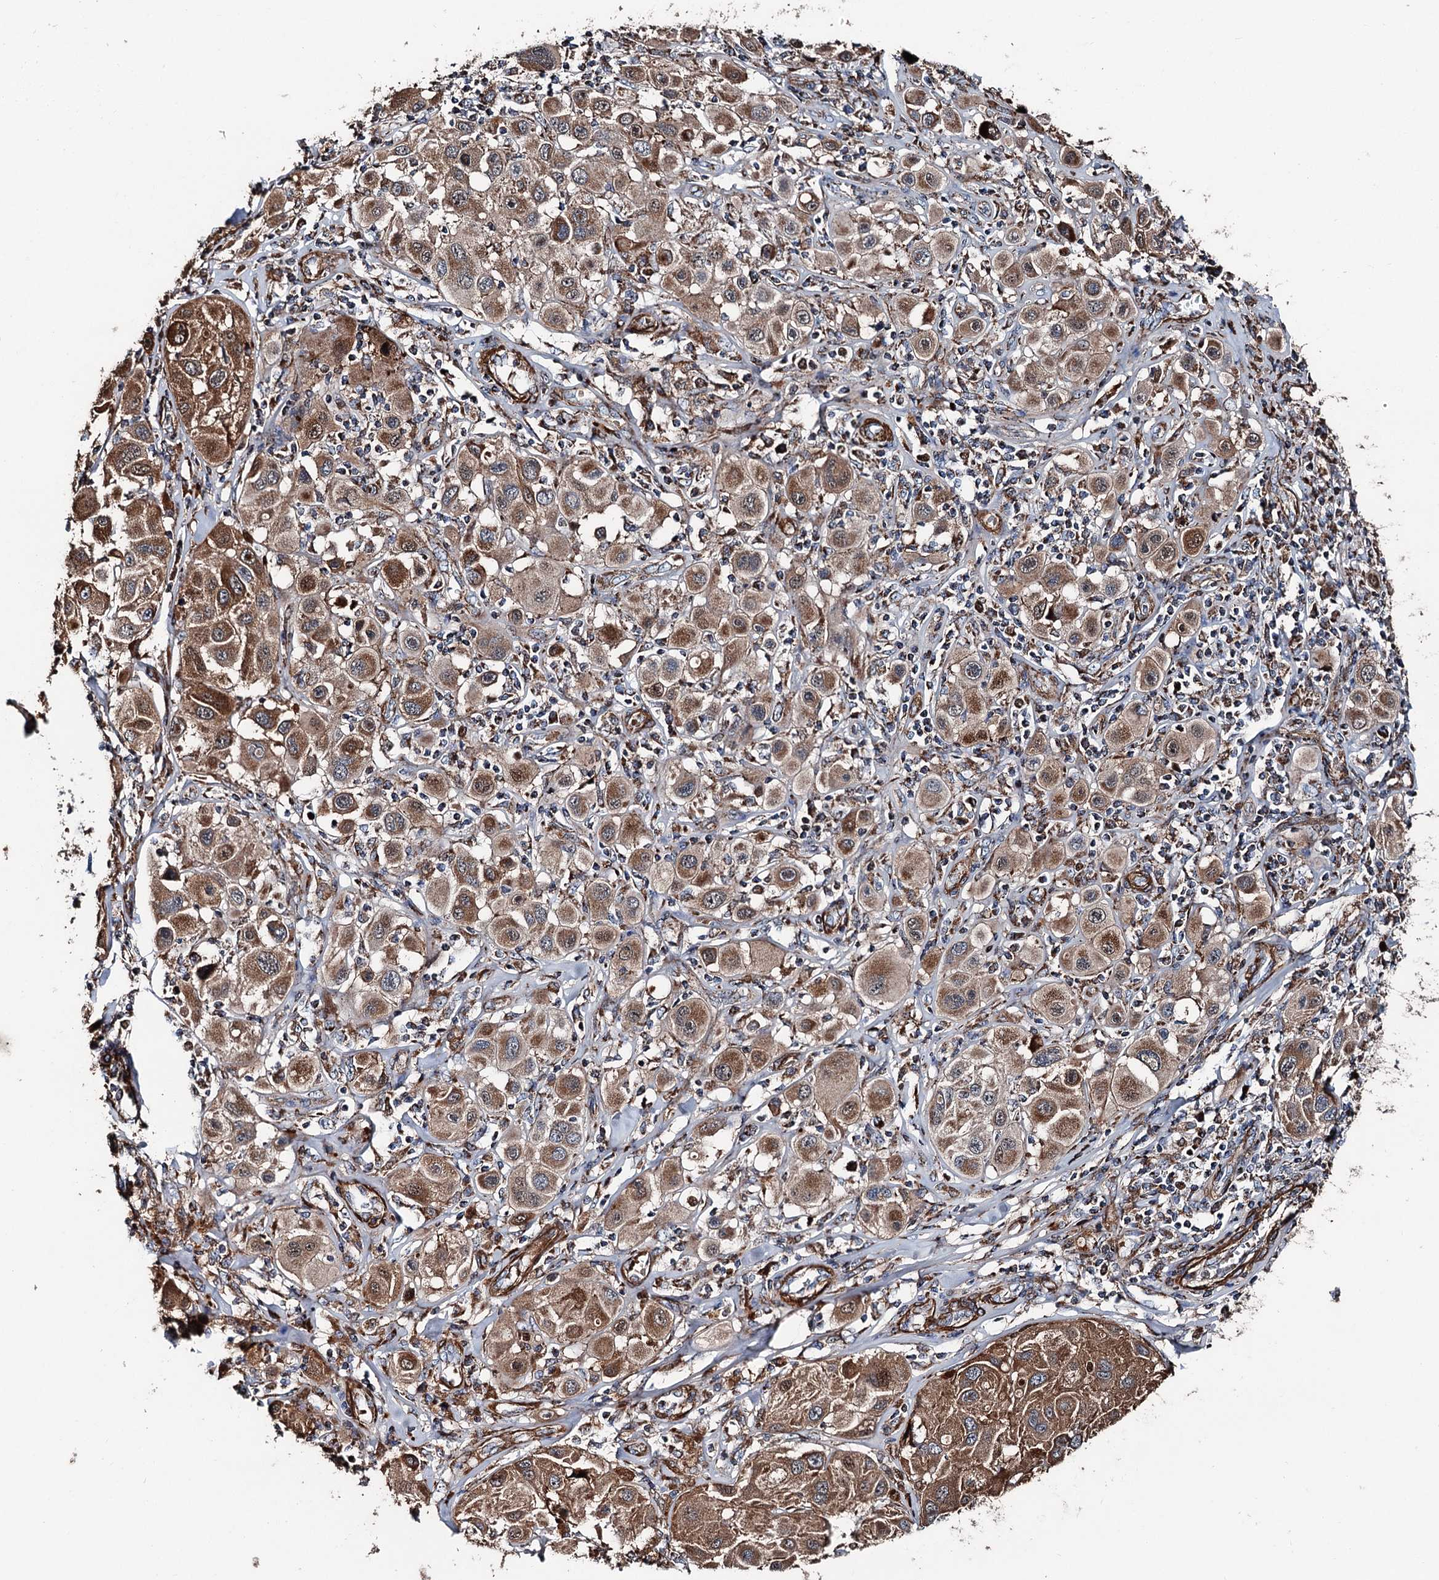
{"staining": {"intensity": "moderate", "quantity": ">75%", "location": "cytoplasmic/membranous"}, "tissue": "melanoma", "cell_type": "Tumor cells", "image_type": "cancer", "snomed": [{"axis": "morphology", "description": "Malignant melanoma, Metastatic site"}, {"axis": "topography", "description": "Skin"}], "caption": "Immunohistochemical staining of melanoma shows medium levels of moderate cytoplasmic/membranous protein staining in about >75% of tumor cells. The protein is shown in brown color, while the nuclei are stained blue.", "gene": "DDIAS", "patient": {"sex": "male", "age": 41}}